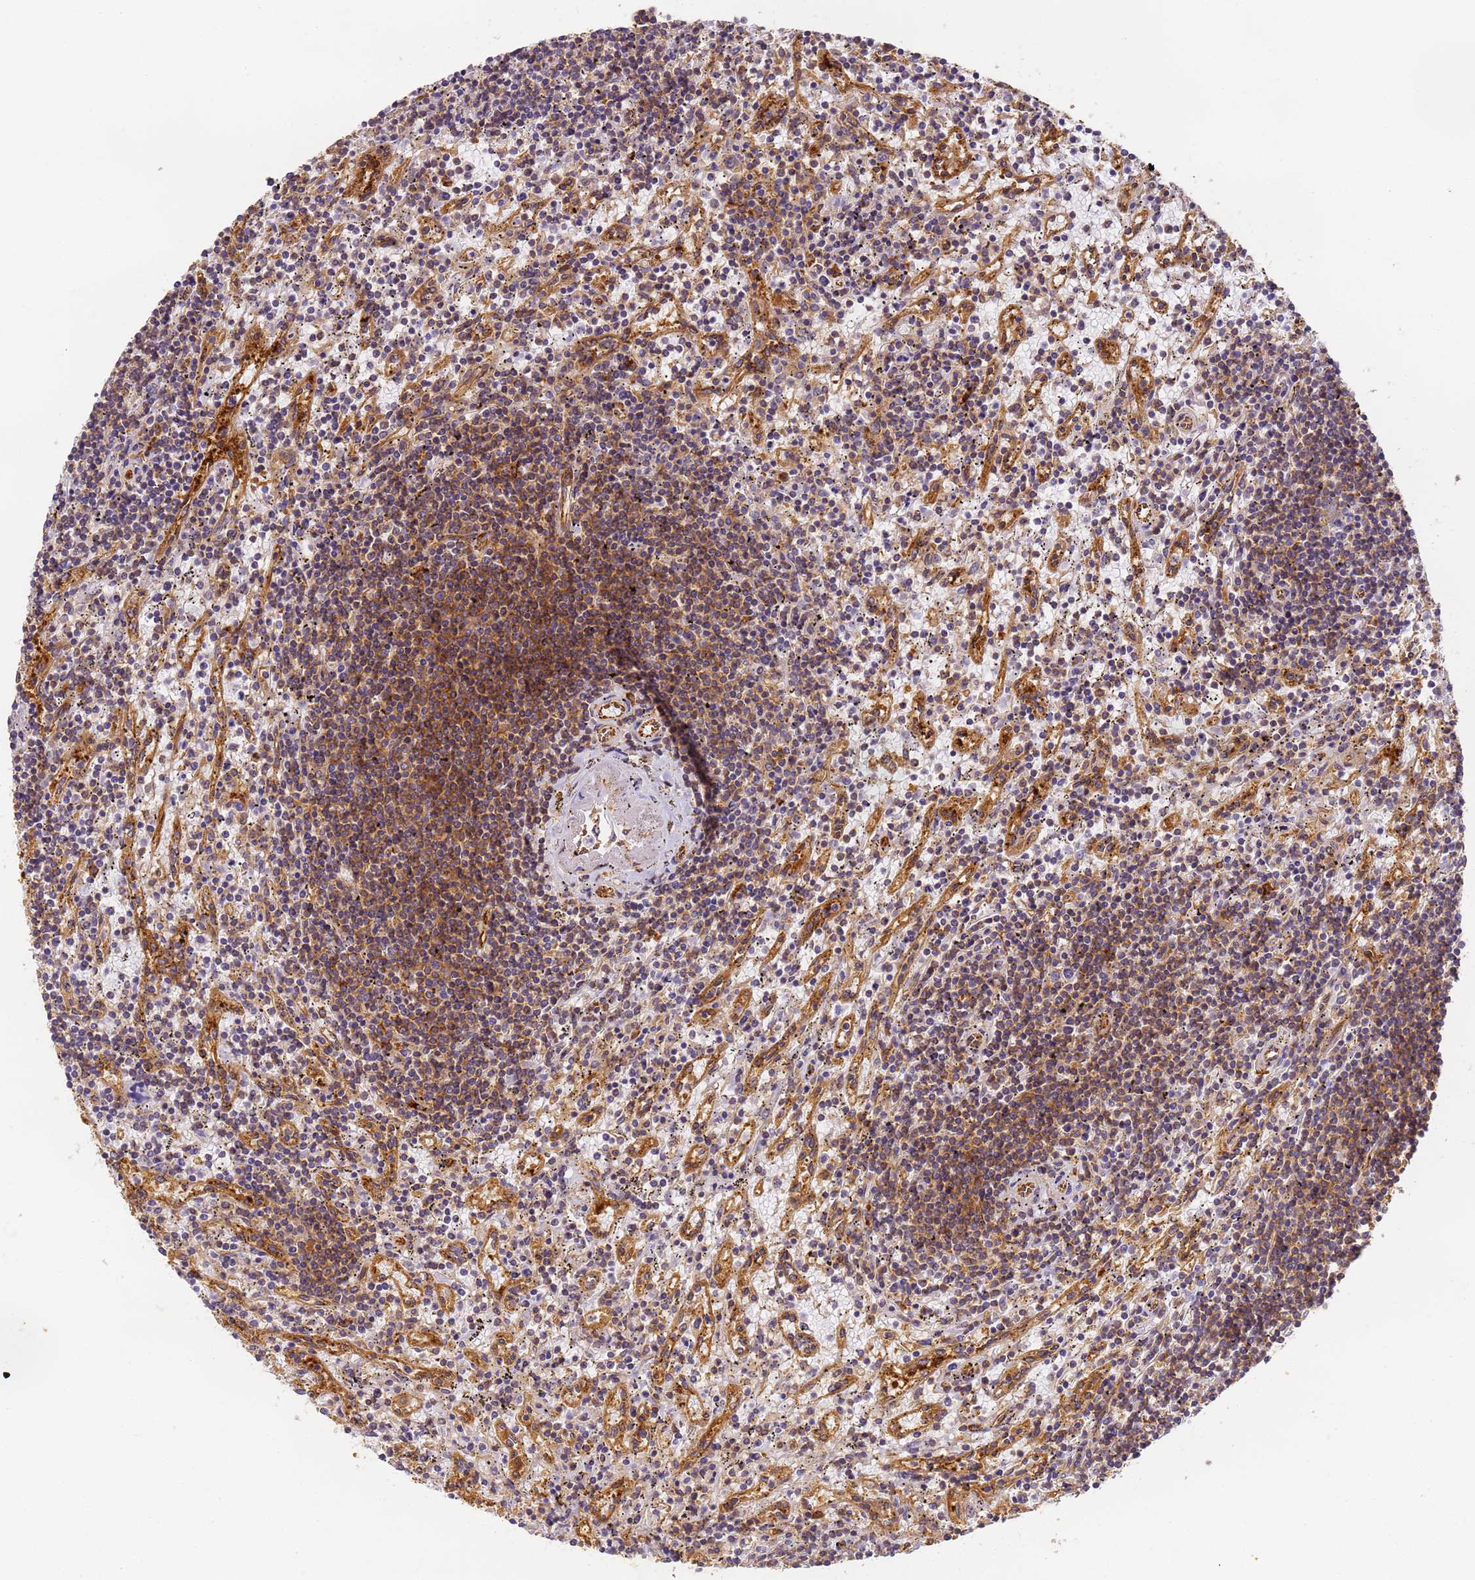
{"staining": {"intensity": "moderate", "quantity": "25%-75%", "location": "cytoplasmic/membranous"}, "tissue": "lymphoma", "cell_type": "Tumor cells", "image_type": "cancer", "snomed": [{"axis": "morphology", "description": "Malignant lymphoma, non-Hodgkin's type, Low grade"}, {"axis": "topography", "description": "Spleen"}], "caption": "The histopathology image displays a brown stain indicating the presence of a protein in the cytoplasmic/membranous of tumor cells in low-grade malignant lymphoma, non-Hodgkin's type. (Brightfield microscopy of DAB IHC at high magnification).", "gene": "DYNC1I2", "patient": {"sex": "male", "age": 76}}